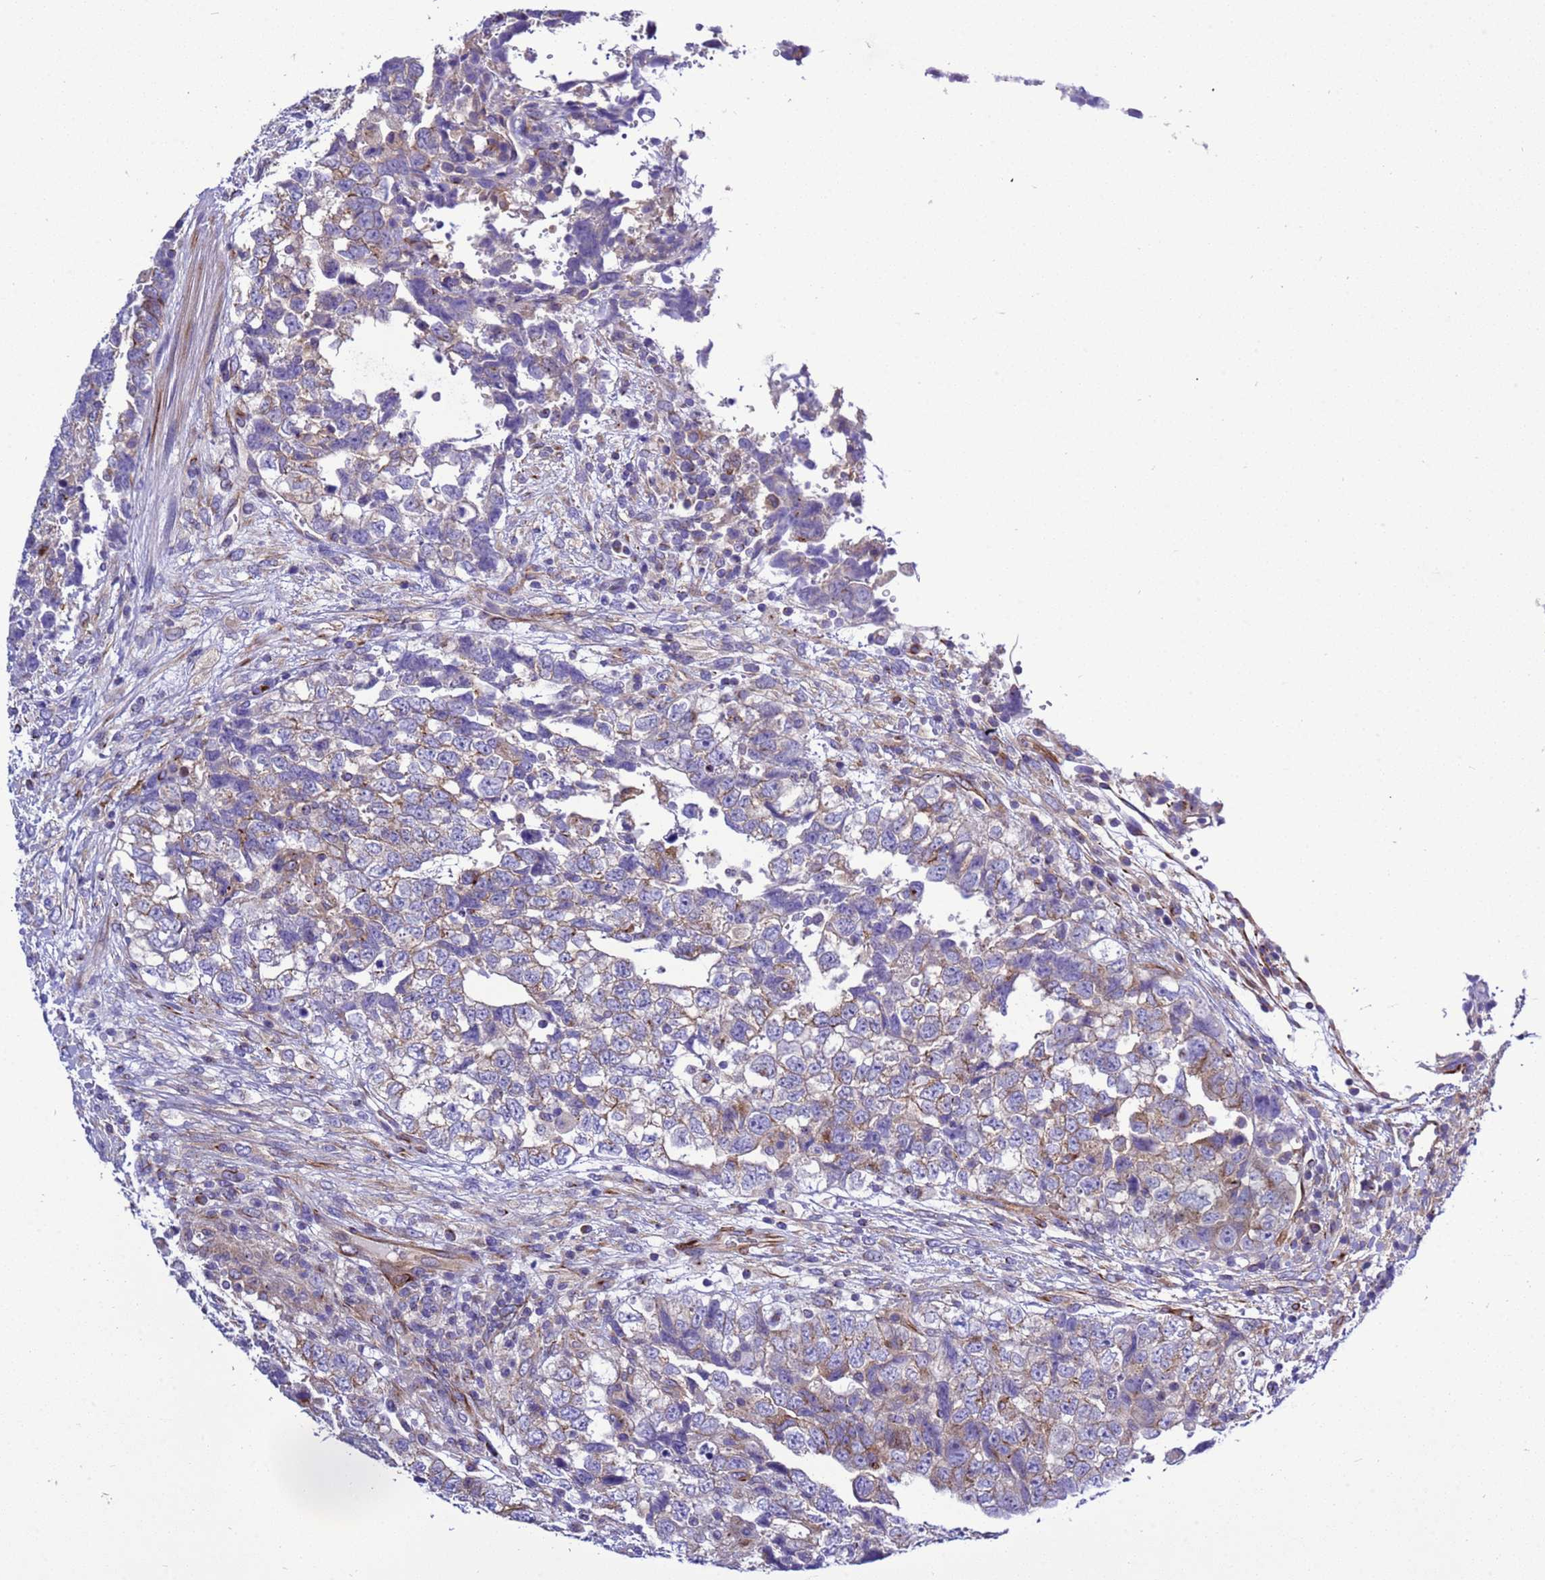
{"staining": {"intensity": "weak", "quantity": "25%-75%", "location": "cytoplasmic/membranous"}, "tissue": "testis cancer", "cell_type": "Tumor cells", "image_type": "cancer", "snomed": [{"axis": "morphology", "description": "Carcinoma, Embryonal, NOS"}, {"axis": "topography", "description": "Testis"}], "caption": "Embryonal carcinoma (testis) stained with a brown dye demonstrates weak cytoplasmic/membranous positive expression in about 25%-75% of tumor cells.", "gene": "KICS2", "patient": {"sex": "male", "age": 37}}